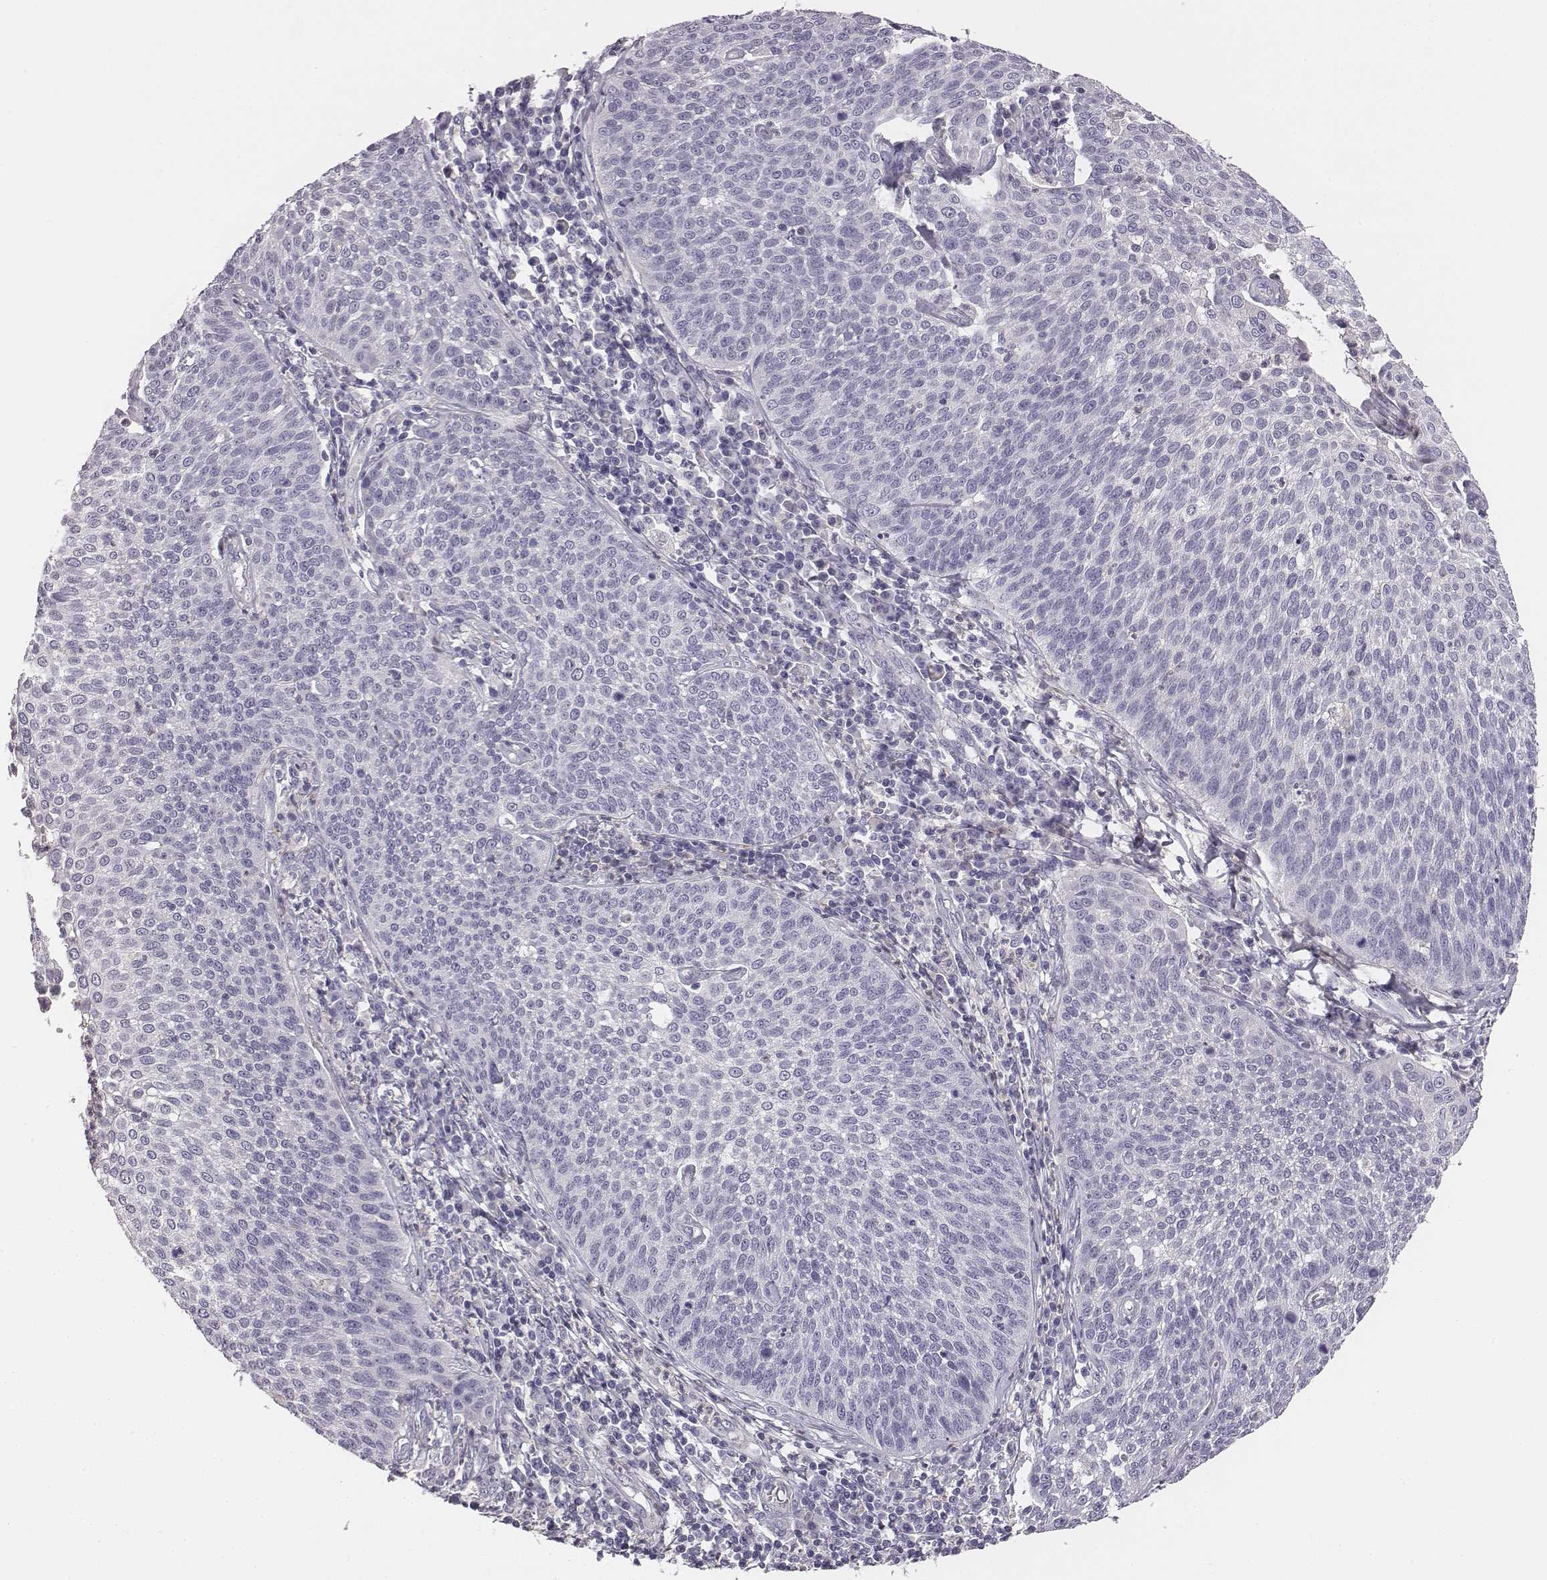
{"staining": {"intensity": "negative", "quantity": "none", "location": "none"}, "tissue": "cervical cancer", "cell_type": "Tumor cells", "image_type": "cancer", "snomed": [{"axis": "morphology", "description": "Squamous cell carcinoma, NOS"}, {"axis": "topography", "description": "Cervix"}], "caption": "DAB (3,3'-diaminobenzidine) immunohistochemical staining of human cervical cancer displays no significant expression in tumor cells.", "gene": "ADAM7", "patient": {"sex": "female", "age": 34}}